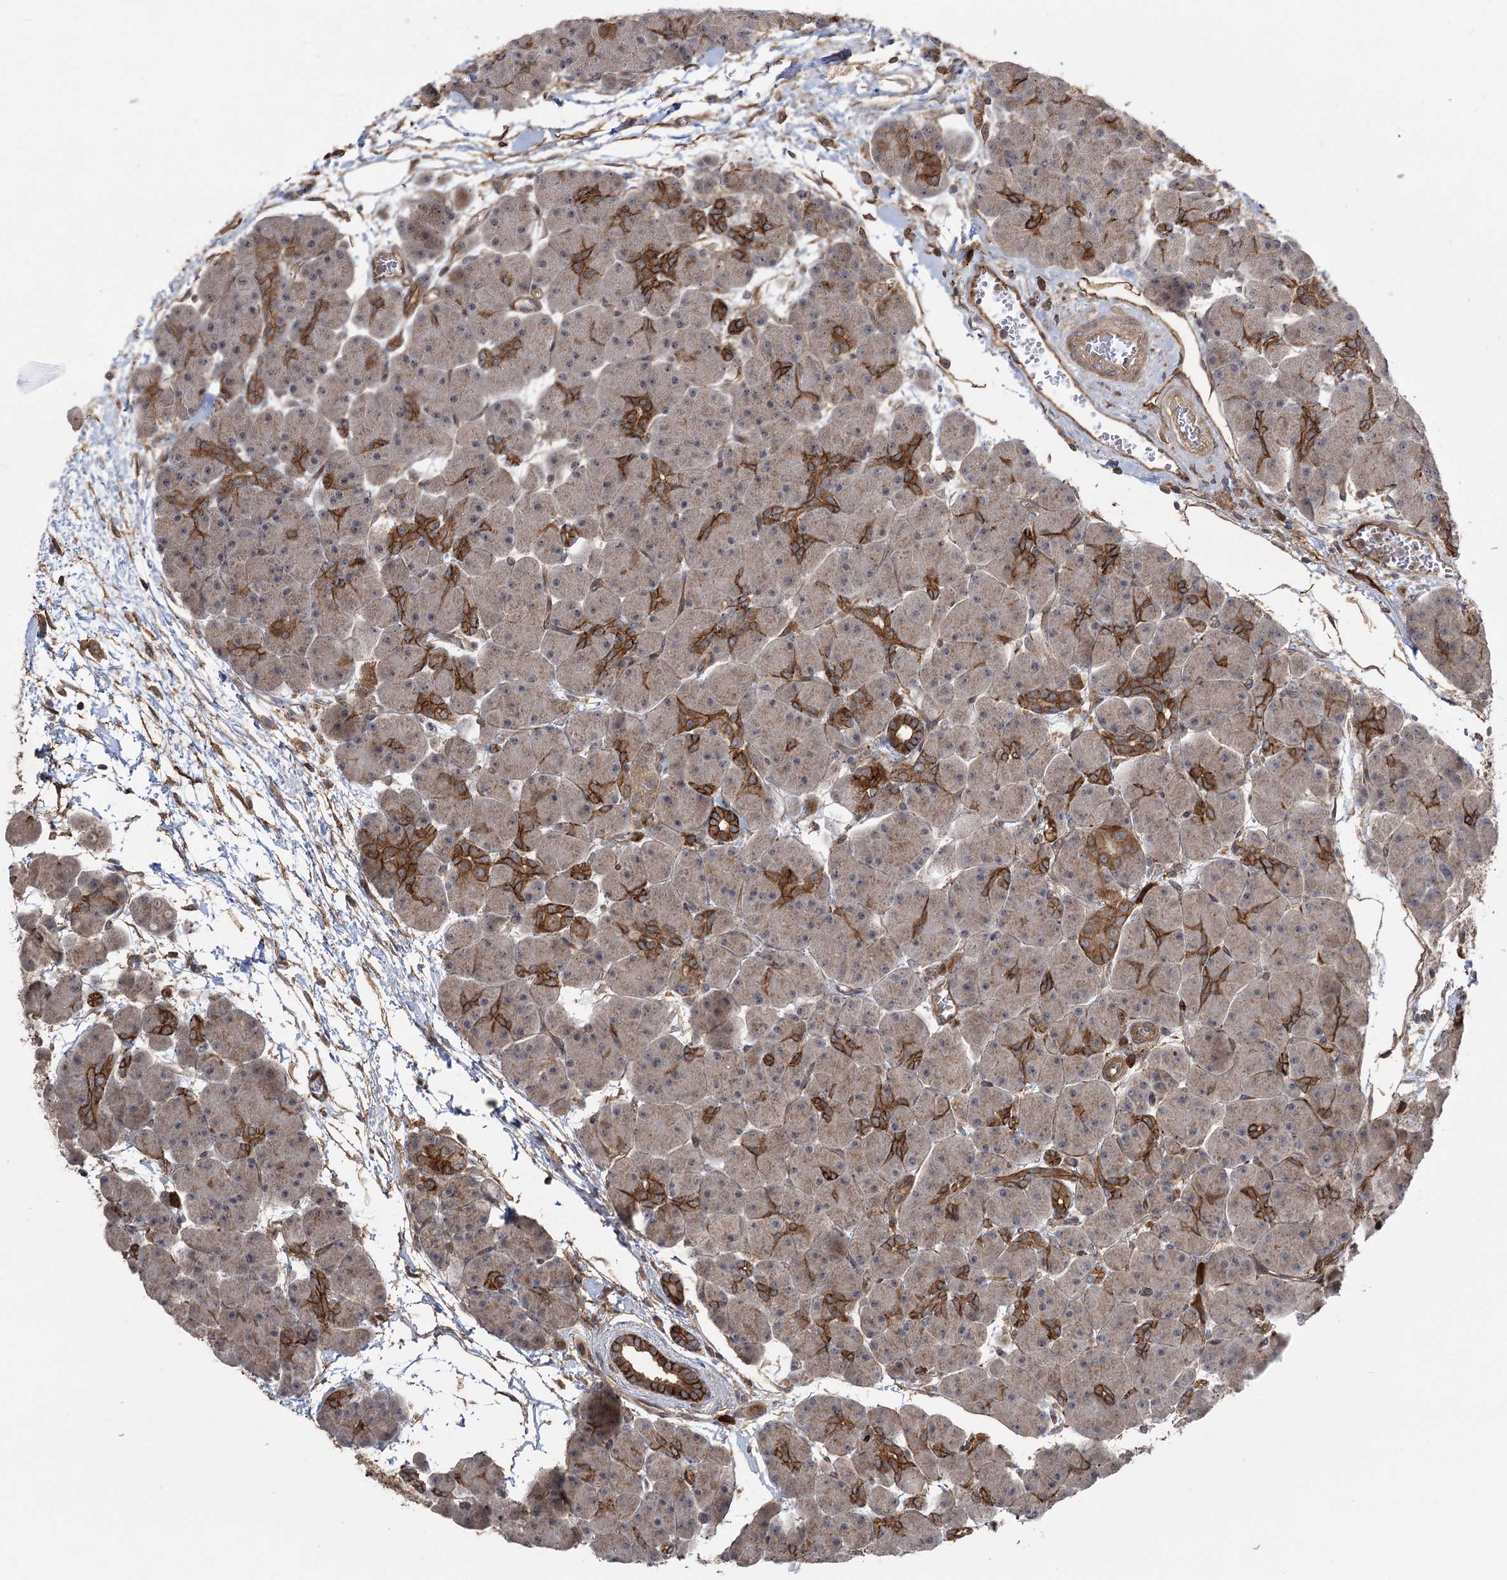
{"staining": {"intensity": "strong", "quantity": "25%-75%", "location": "cytoplasmic/membranous"}, "tissue": "pancreas", "cell_type": "Exocrine glandular cells", "image_type": "normal", "snomed": [{"axis": "morphology", "description": "Normal tissue, NOS"}, {"axis": "topography", "description": "Pancreas"}], "caption": "A histopathology image showing strong cytoplasmic/membranous staining in approximately 25%-75% of exocrine glandular cells in normal pancreas, as visualized by brown immunohistochemical staining.", "gene": "KCNN2", "patient": {"sex": "male", "age": 66}}